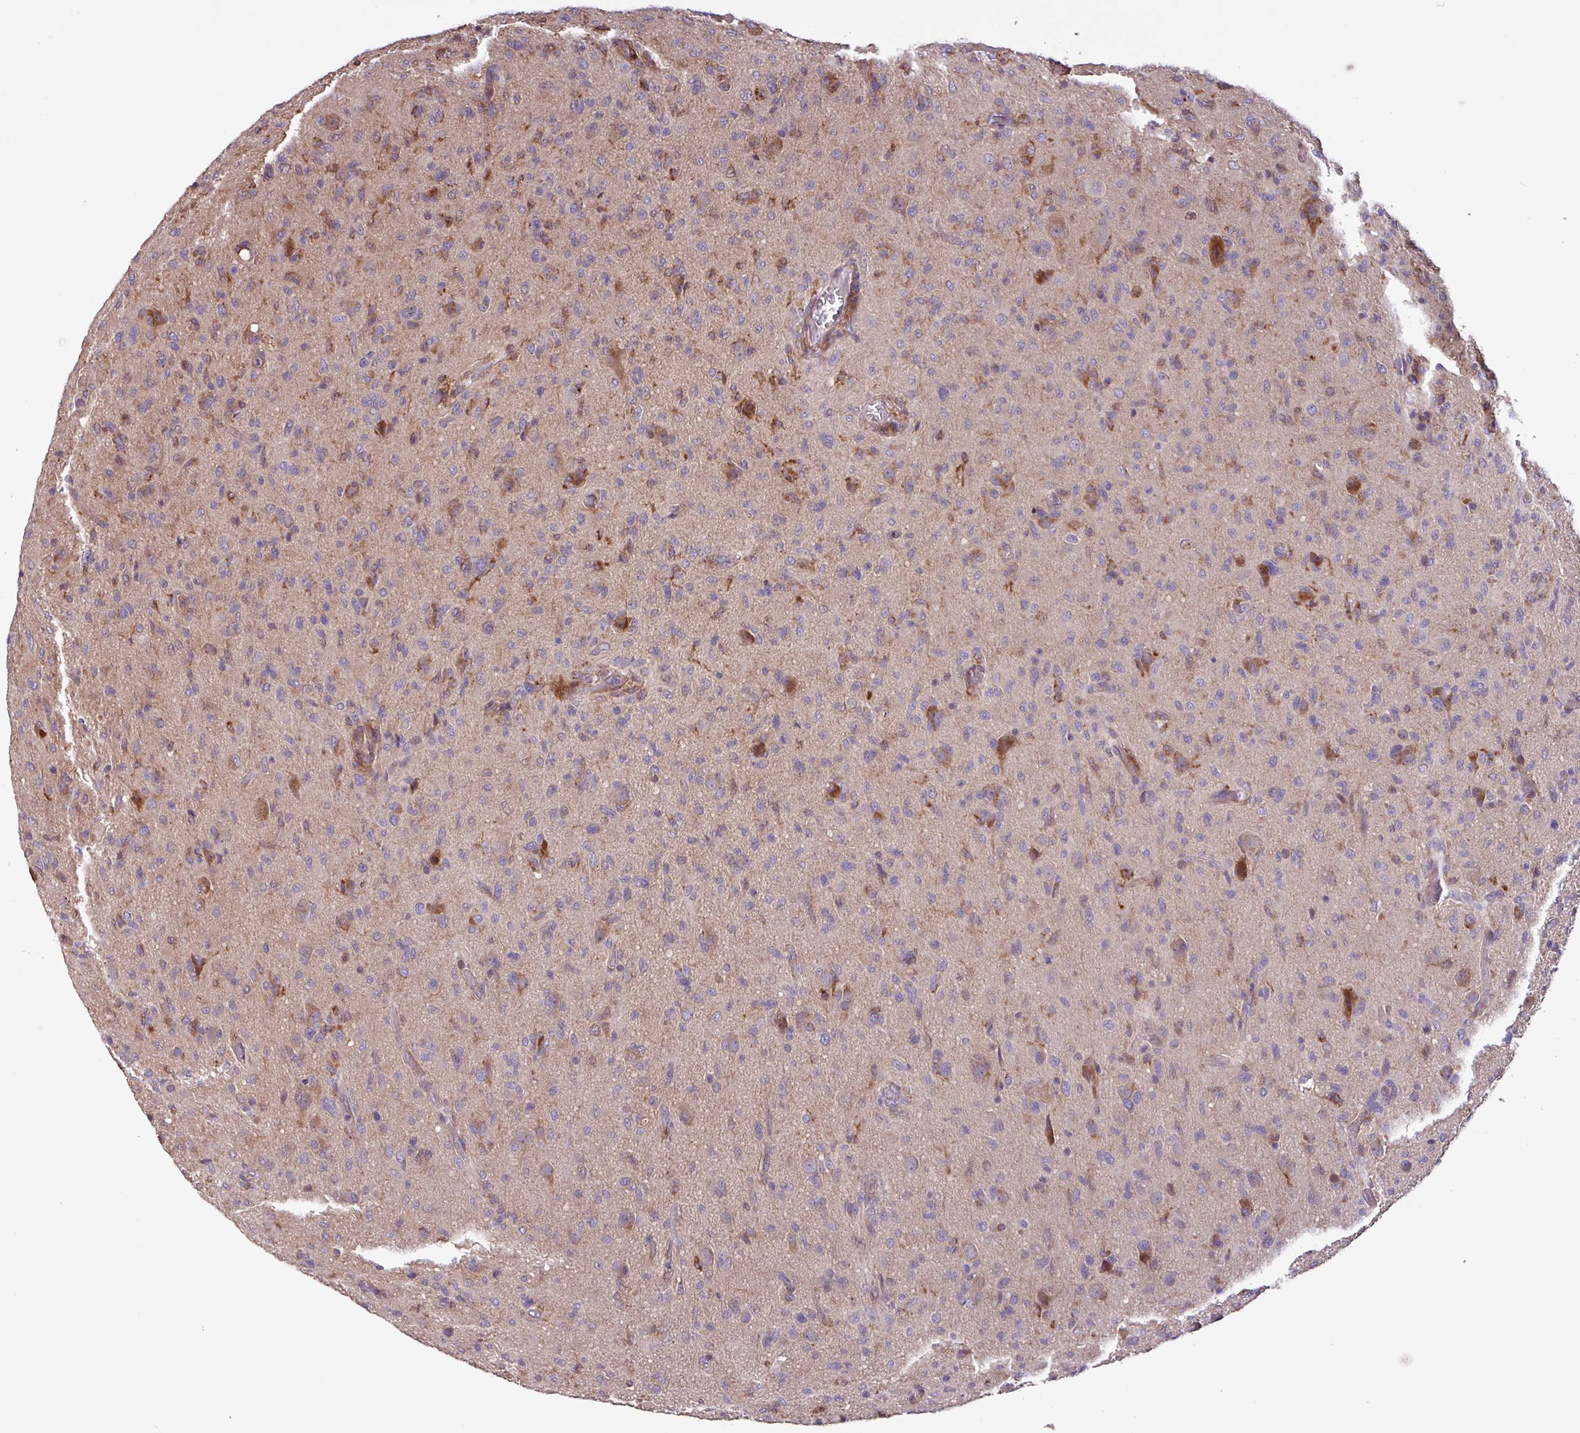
{"staining": {"intensity": "moderate", "quantity": "25%-75%", "location": "cytoplasmic/membranous"}, "tissue": "glioma", "cell_type": "Tumor cells", "image_type": "cancer", "snomed": [{"axis": "morphology", "description": "Glioma, malignant, High grade"}, {"axis": "topography", "description": "Brain"}], "caption": "Immunohistochemistry (IHC) image of neoplastic tissue: glioma stained using immunohistochemistry (IHC) demonstrates medium levels of moderate protein expression localized specifically in the cytoplasmic/membranous of tumor cells, appearing as a cytoplasmic/membranous brown color.", "gene": "PTPRQ", "patient": {"sex": "female", "age": 57}}